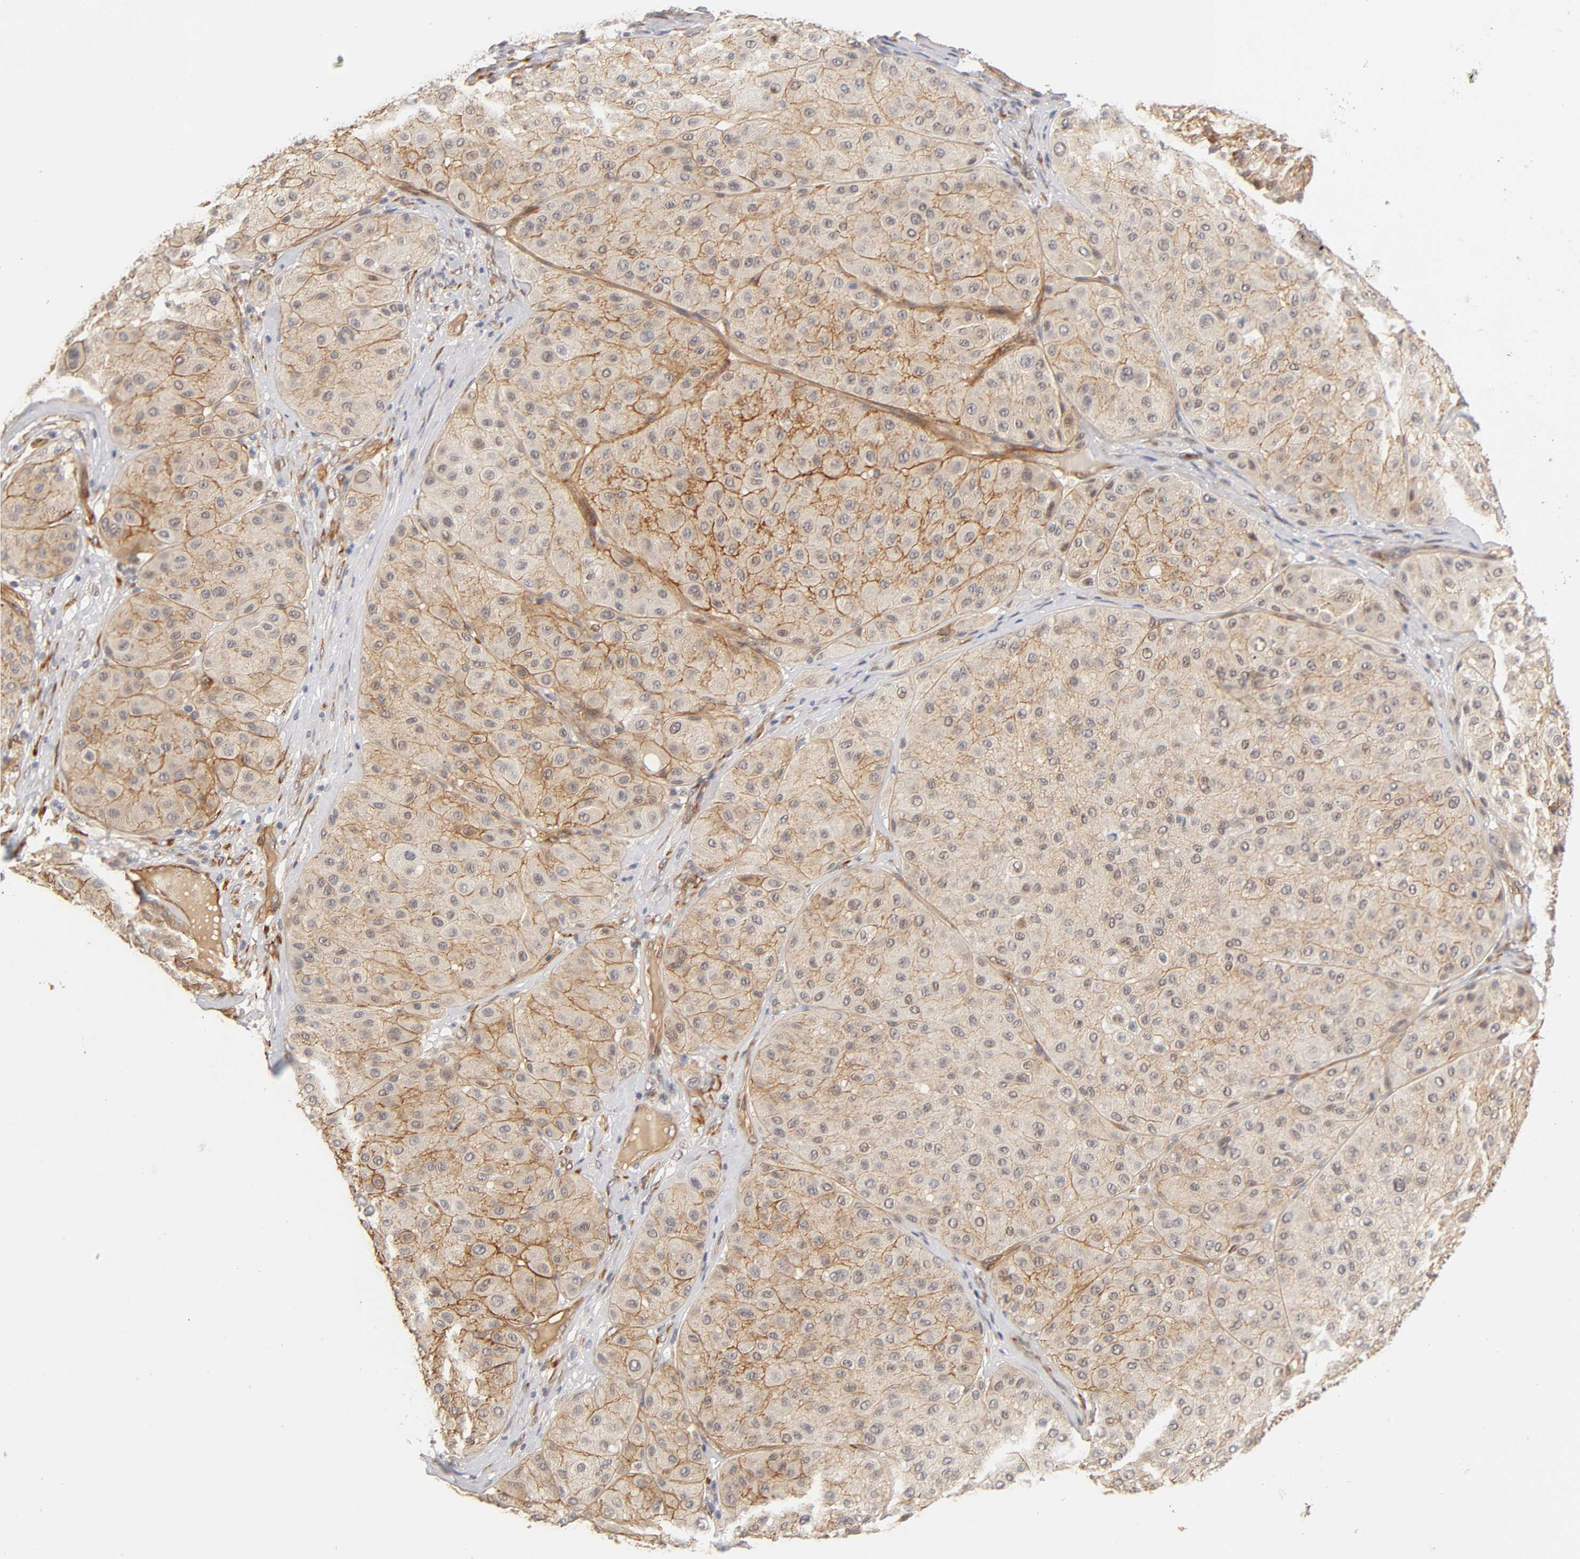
{"staining": {"intensity": "moderate", "quantity": ">75%", "location": "cytoplasmic/membranous"}, "tissue": "melanoma", "cell_type": "Tumor cells", "image_type": "cancer", "snomed": [{"axis": "morphology", "description": "Normal tissue, NOS"}, {"axis": "morphology", "description": "Malignant melanoma, Metastatic site"}, {"axis": "topography", "description": "Skin"}], "caption": "An immunohistochemistry (IHC) histopathology image of neoplastic tissue is shown. Protein staining in brown highlights moderate cytoplasmic/membranous positivity in malignant melanoma (metastatic site) within tumor cells.", "gene": "LAMB1", "patient": {"sex": "male", "age": 41}}